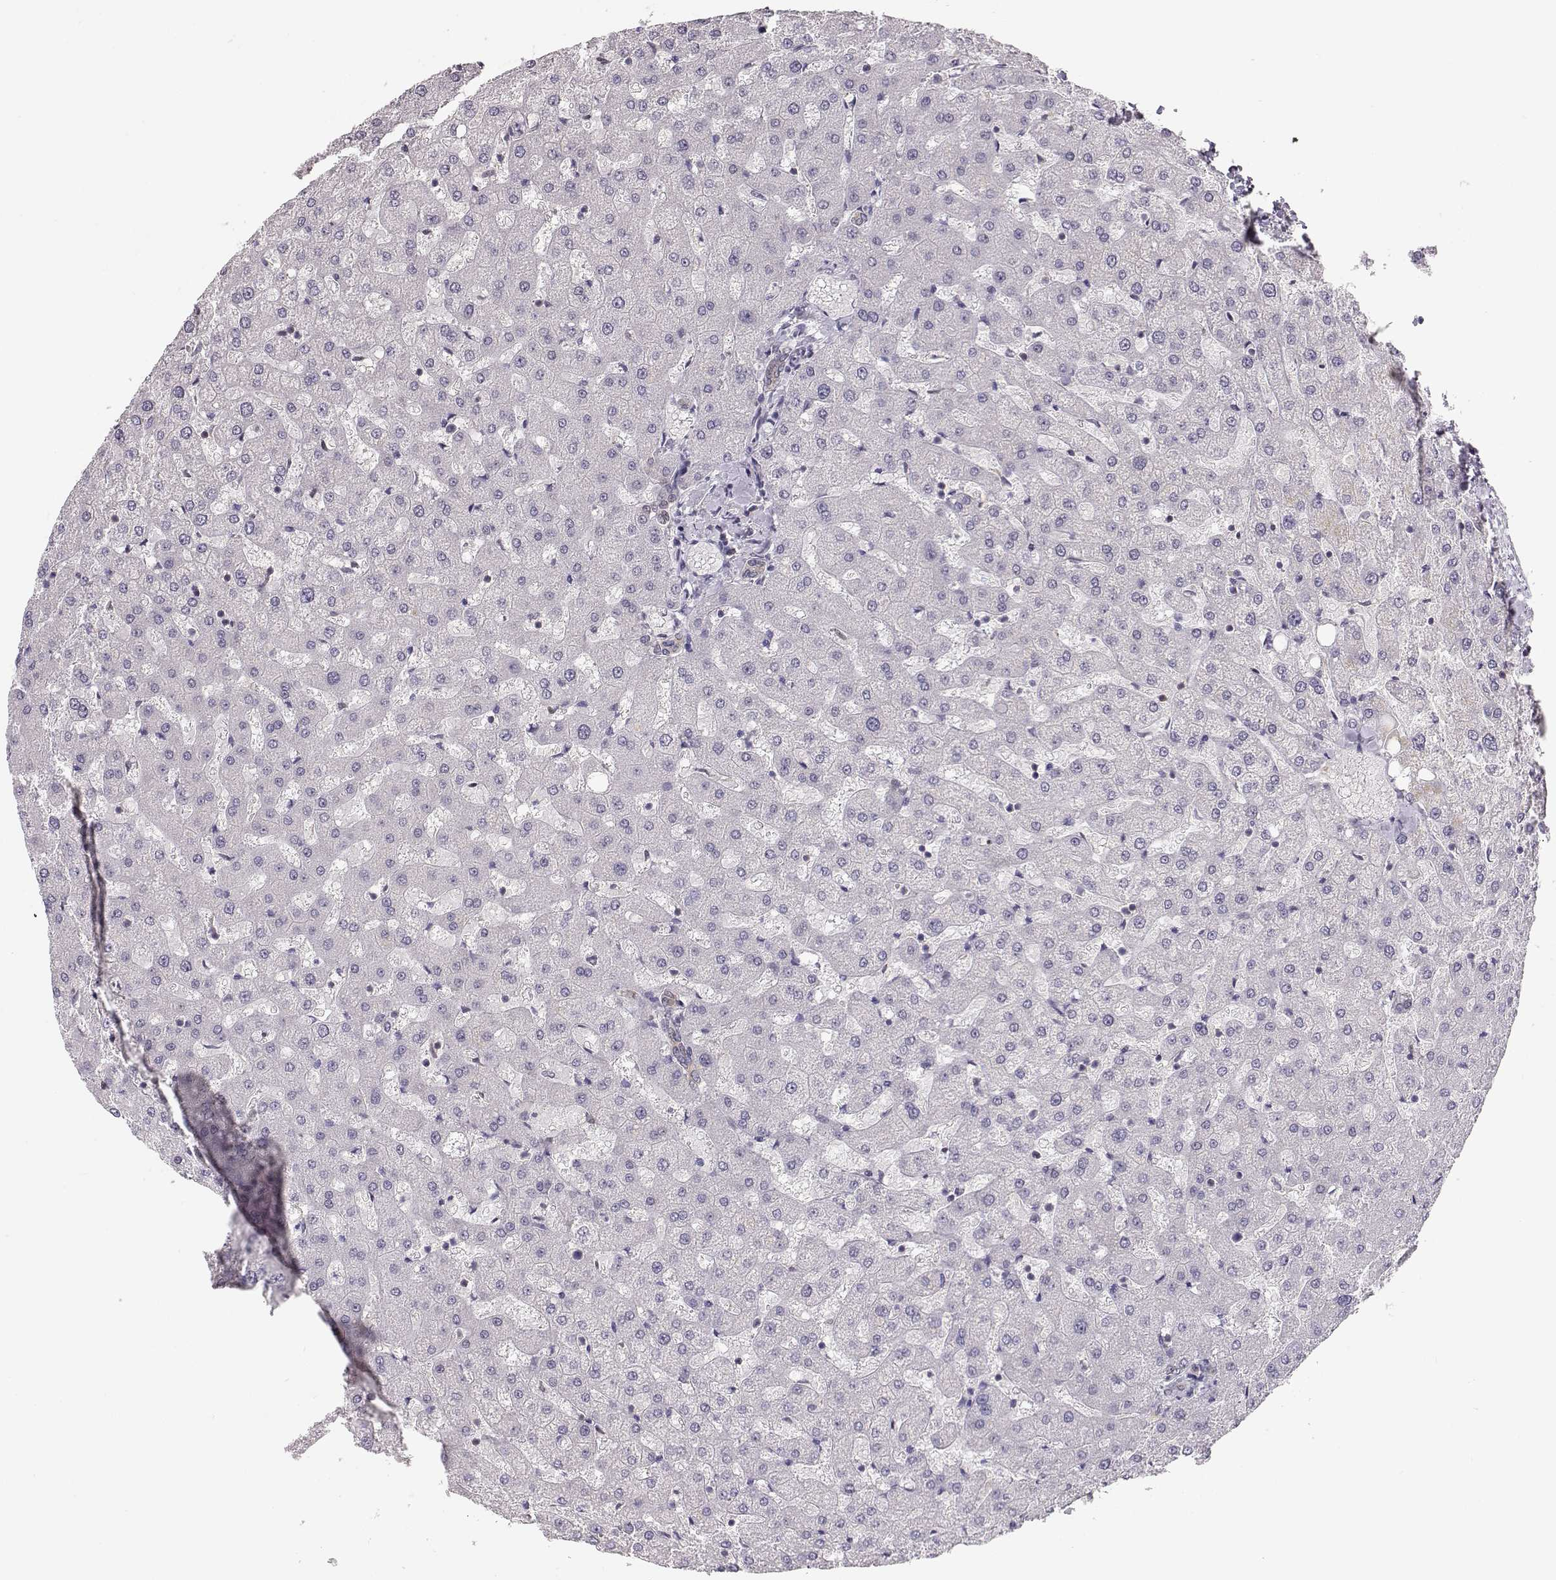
{"staining": {"intensity": "negative", "quantity": "none", "location": "none"}, "tissue": "liver", "cell_type": "Cholangiocytes", "image_type": "normal", "snomed": [{"axis": "morphology", "description": "Normal tissue, NOS"}, {"axis": "topography", "description": "Liver"}], "caption": "Immunohistochemistry histopathology image of benign liver: human liver stained with DAB demonstrates no significant protein staining in cholangiocytes.", "gene": "TEPP", "patient": {"sex": "female", "age": 50}}